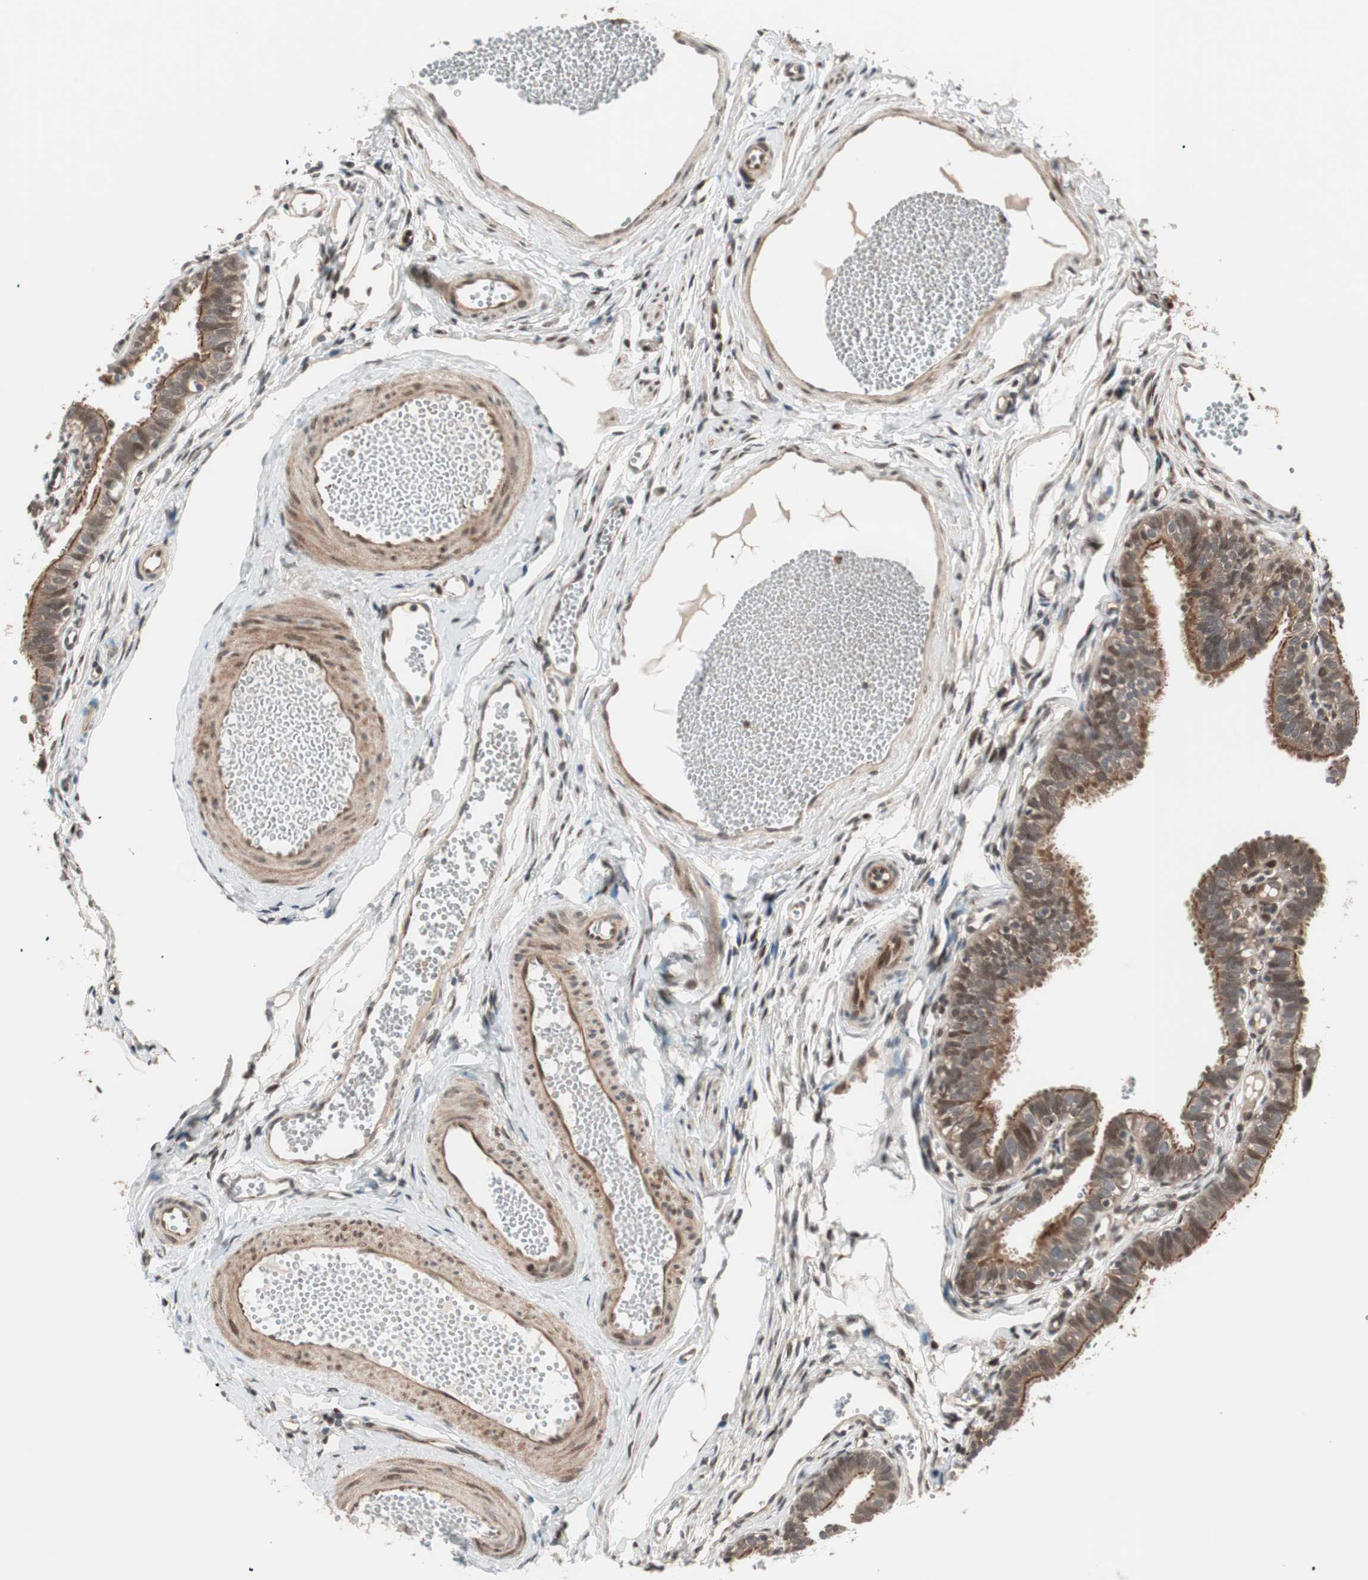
{"staining": {"intensity": "strong", "quantity": ">75%", "location": "cytoplasmic/membranous"}, "tissue": "fallopian tube", "cell_type": "Glandular cells", "image_type": "normal", "snomed": [{"axis": "morphology", "description": "Normal tissue, NOS"}, {"axis": "topography", "description": "Fallopian tube"}, {"axis": "topography", "description": "Placenta"}], "caption": "Glandular cells reveal high levels of strong cytoplasmic/membranous expression in approximately >75% of cells in unremarkable human fallopian tube. The staining is performed using DAB (3,3'-diaminobenzidine) brown chromogen to label protein expression. The nuclei are counter-stained blue using hematoxylin.", "gene": "PRKG2", "patient": {"sex": "female", "age": 34}}